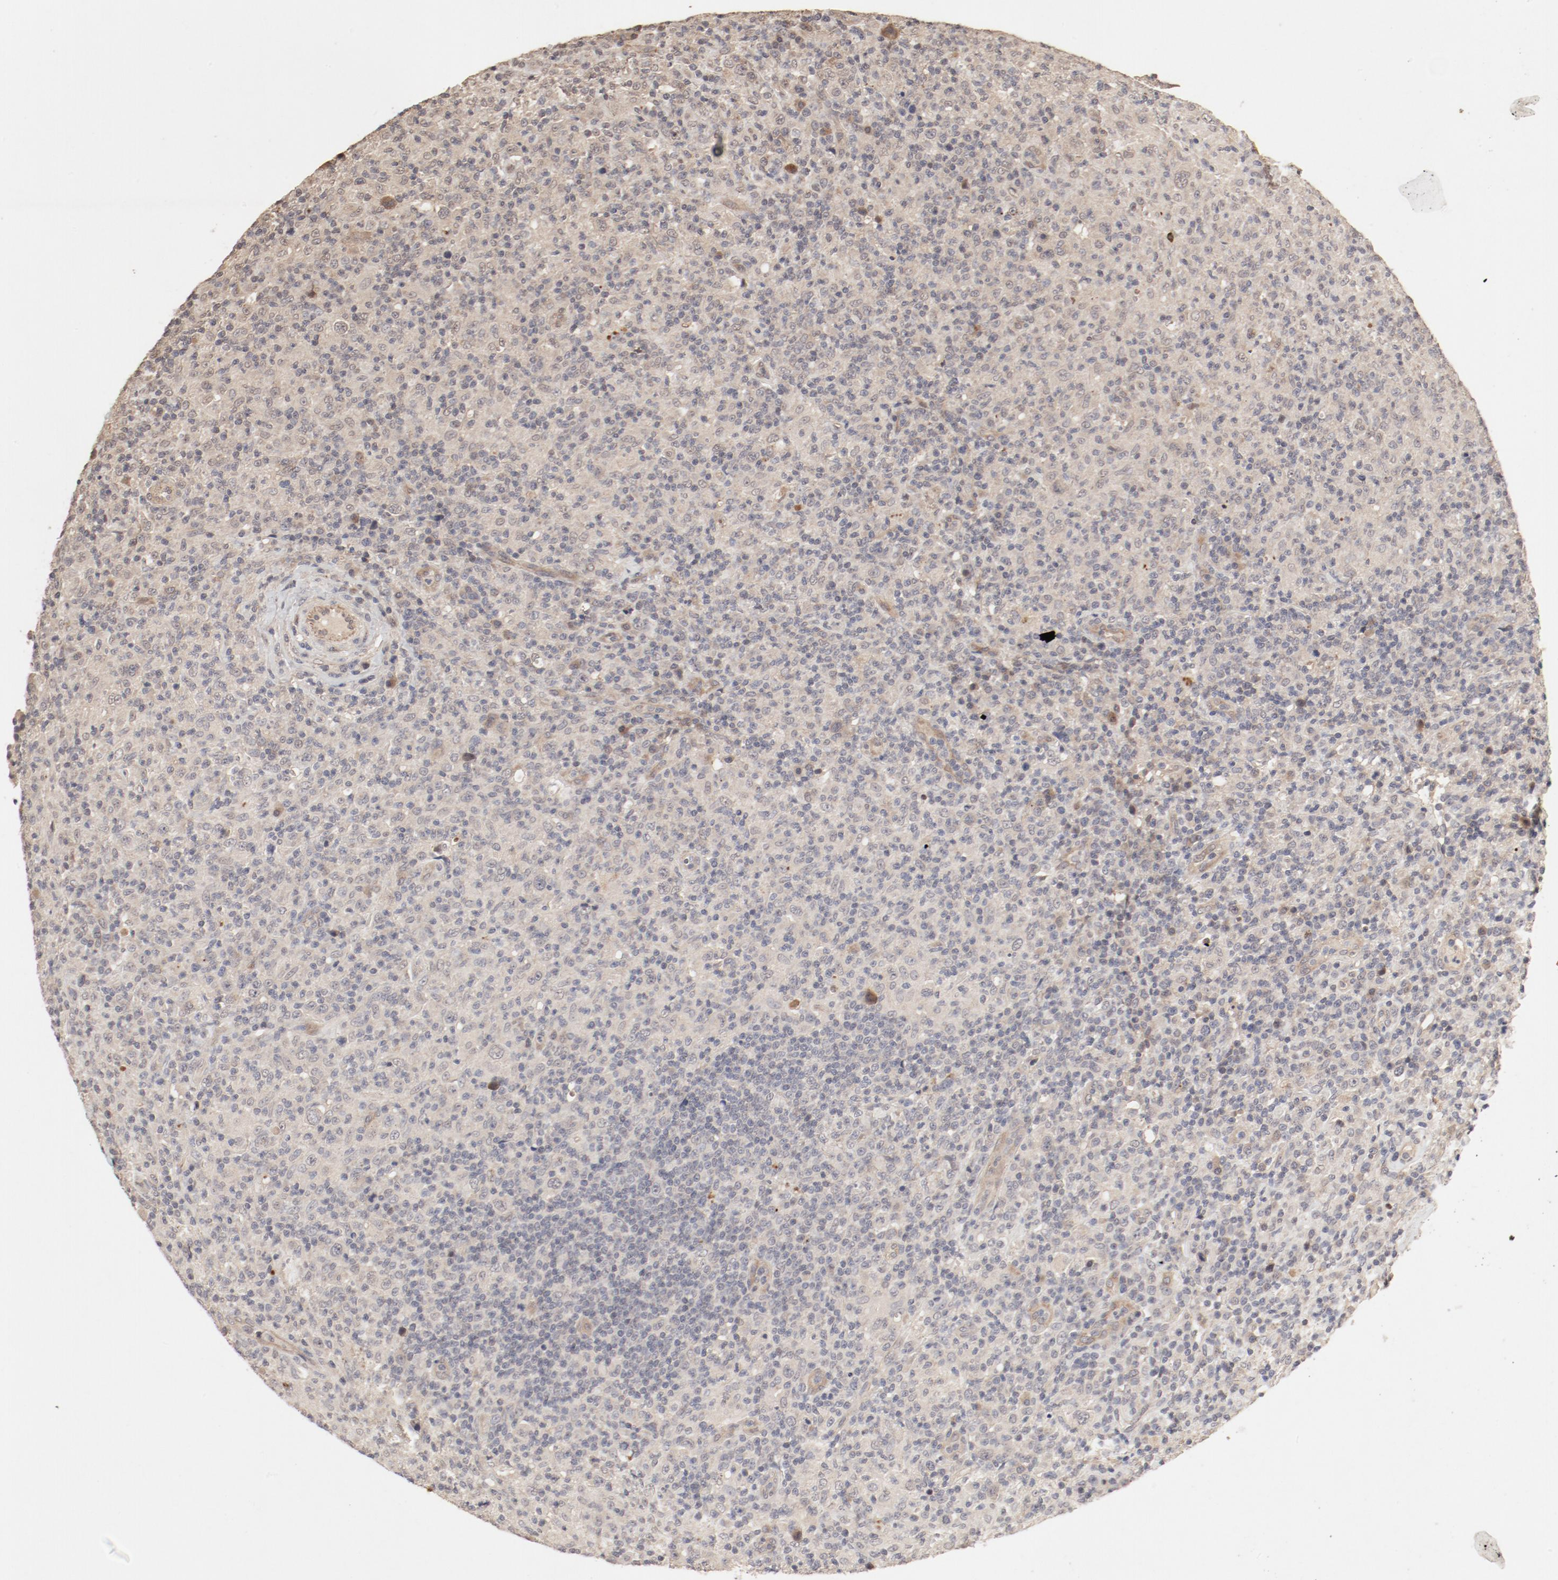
{"staining": {"intensity": "moderate", "quantity": ">75%", "location": "cytoplasmic/membranous"}, "tissue": "lymphoma", "cell_type": "Tumor cells", "image_type": "cancer", "snomed": [{"axis": "morphology", "description": "Hodgkin's disease, NOS"}, {"axis": "topography", "description": "Lymph node"}], "caption": "Lymphoma was stained to show a protein in brown. There is medium levels of moderate cytoplasmic/membranous positivity in about >75% of tumor cells.", "gene": "IL3RA", "patient": {"sex": "male", "age": 65}}